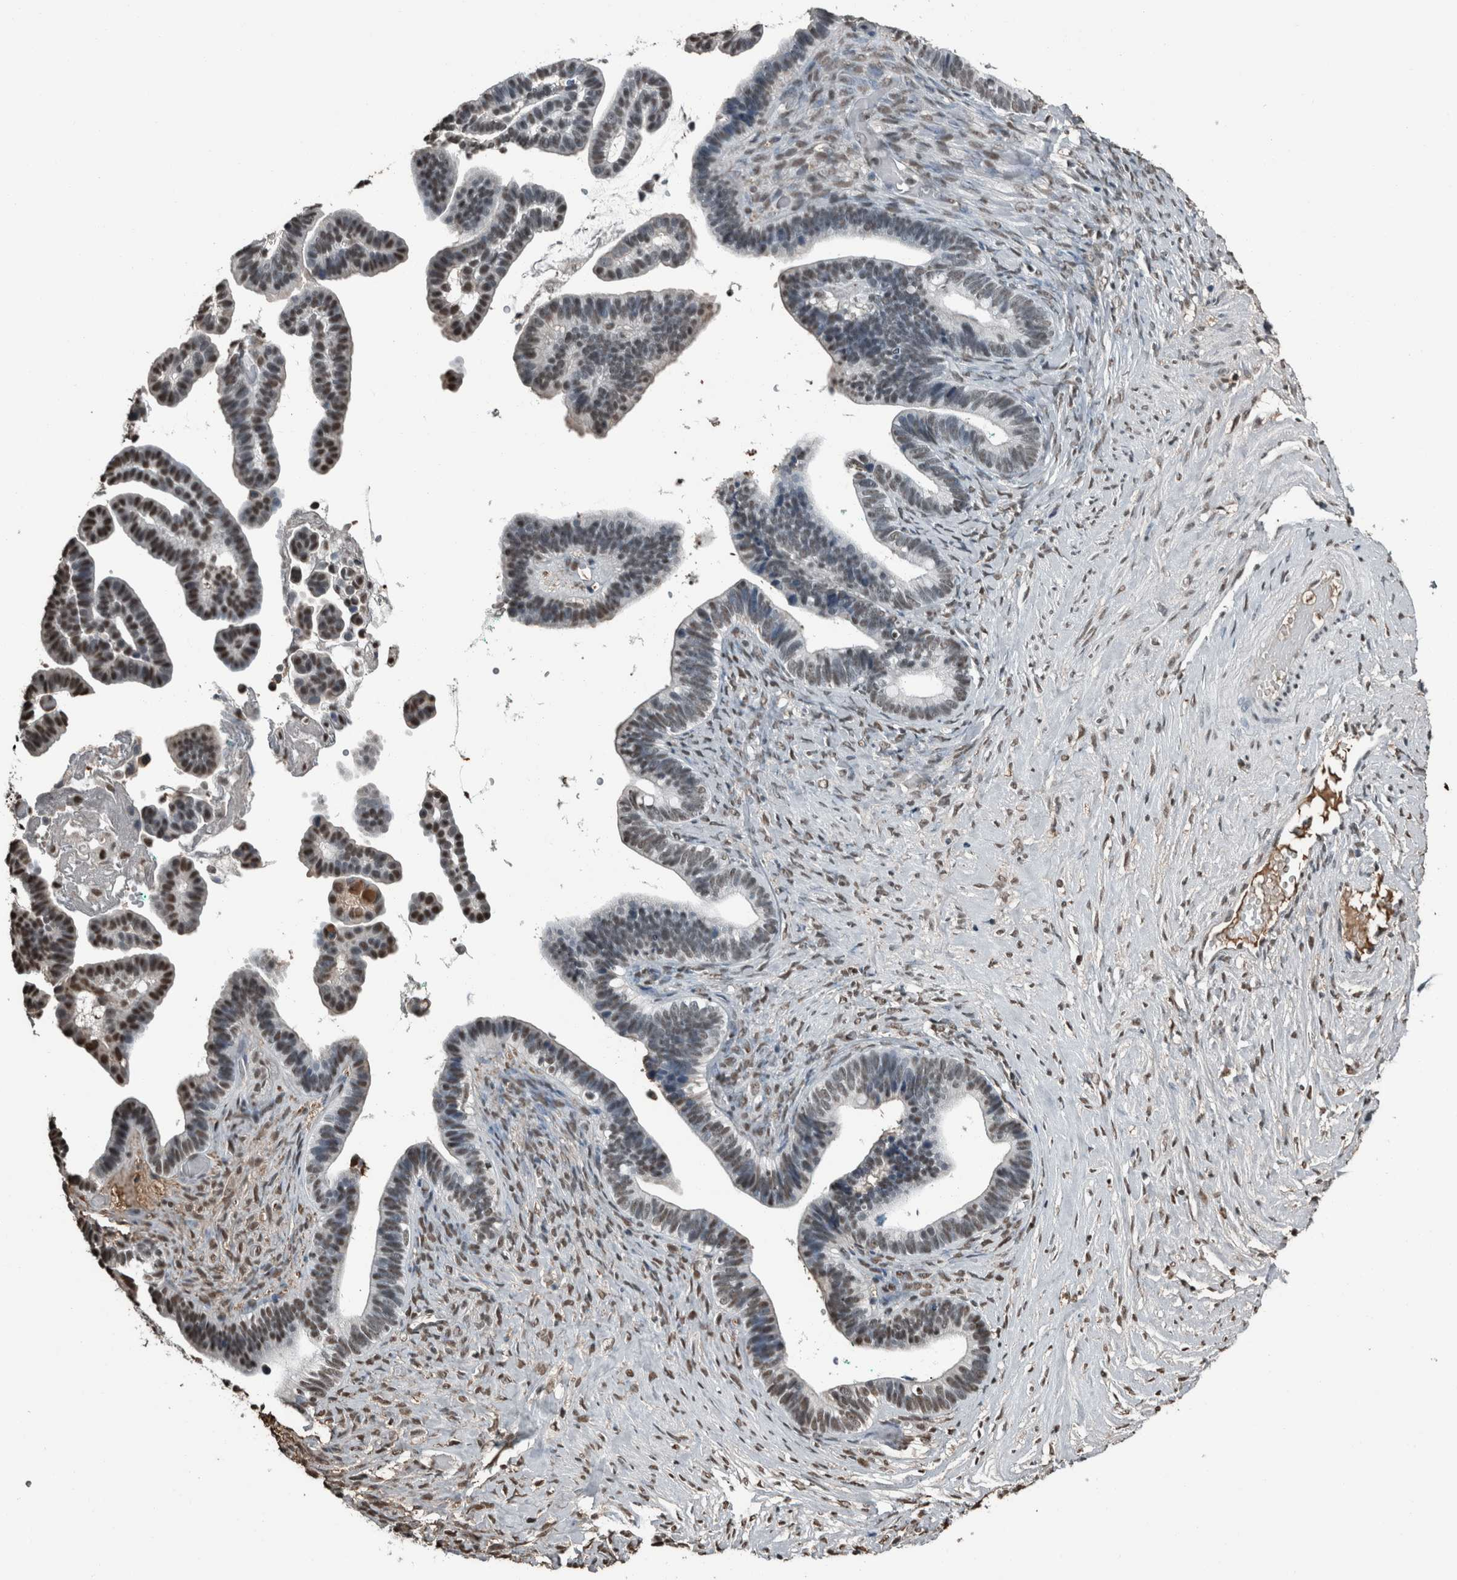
{"staining": {"intensity": "strong", "quantity": "<25%", "location": "nuclear"}, "tissue": "ovarian cancer", "cell_type": "Tumor cells", "image_type": "cancer", "snomed": [{"axis": "morphology", "description": "Cystadenocarcinoma, serous, NOS"}, {"axis": "topography", "description": "Ovary"}], "caption": "About <25% of tumor cells in serous cystadenocarcinoma (ovarian) display strong nuclear protein expression as visualized by brown immunohistochemical staining.", "gene": "TGS1", "patient": {"sex": "female", "age": 56}}